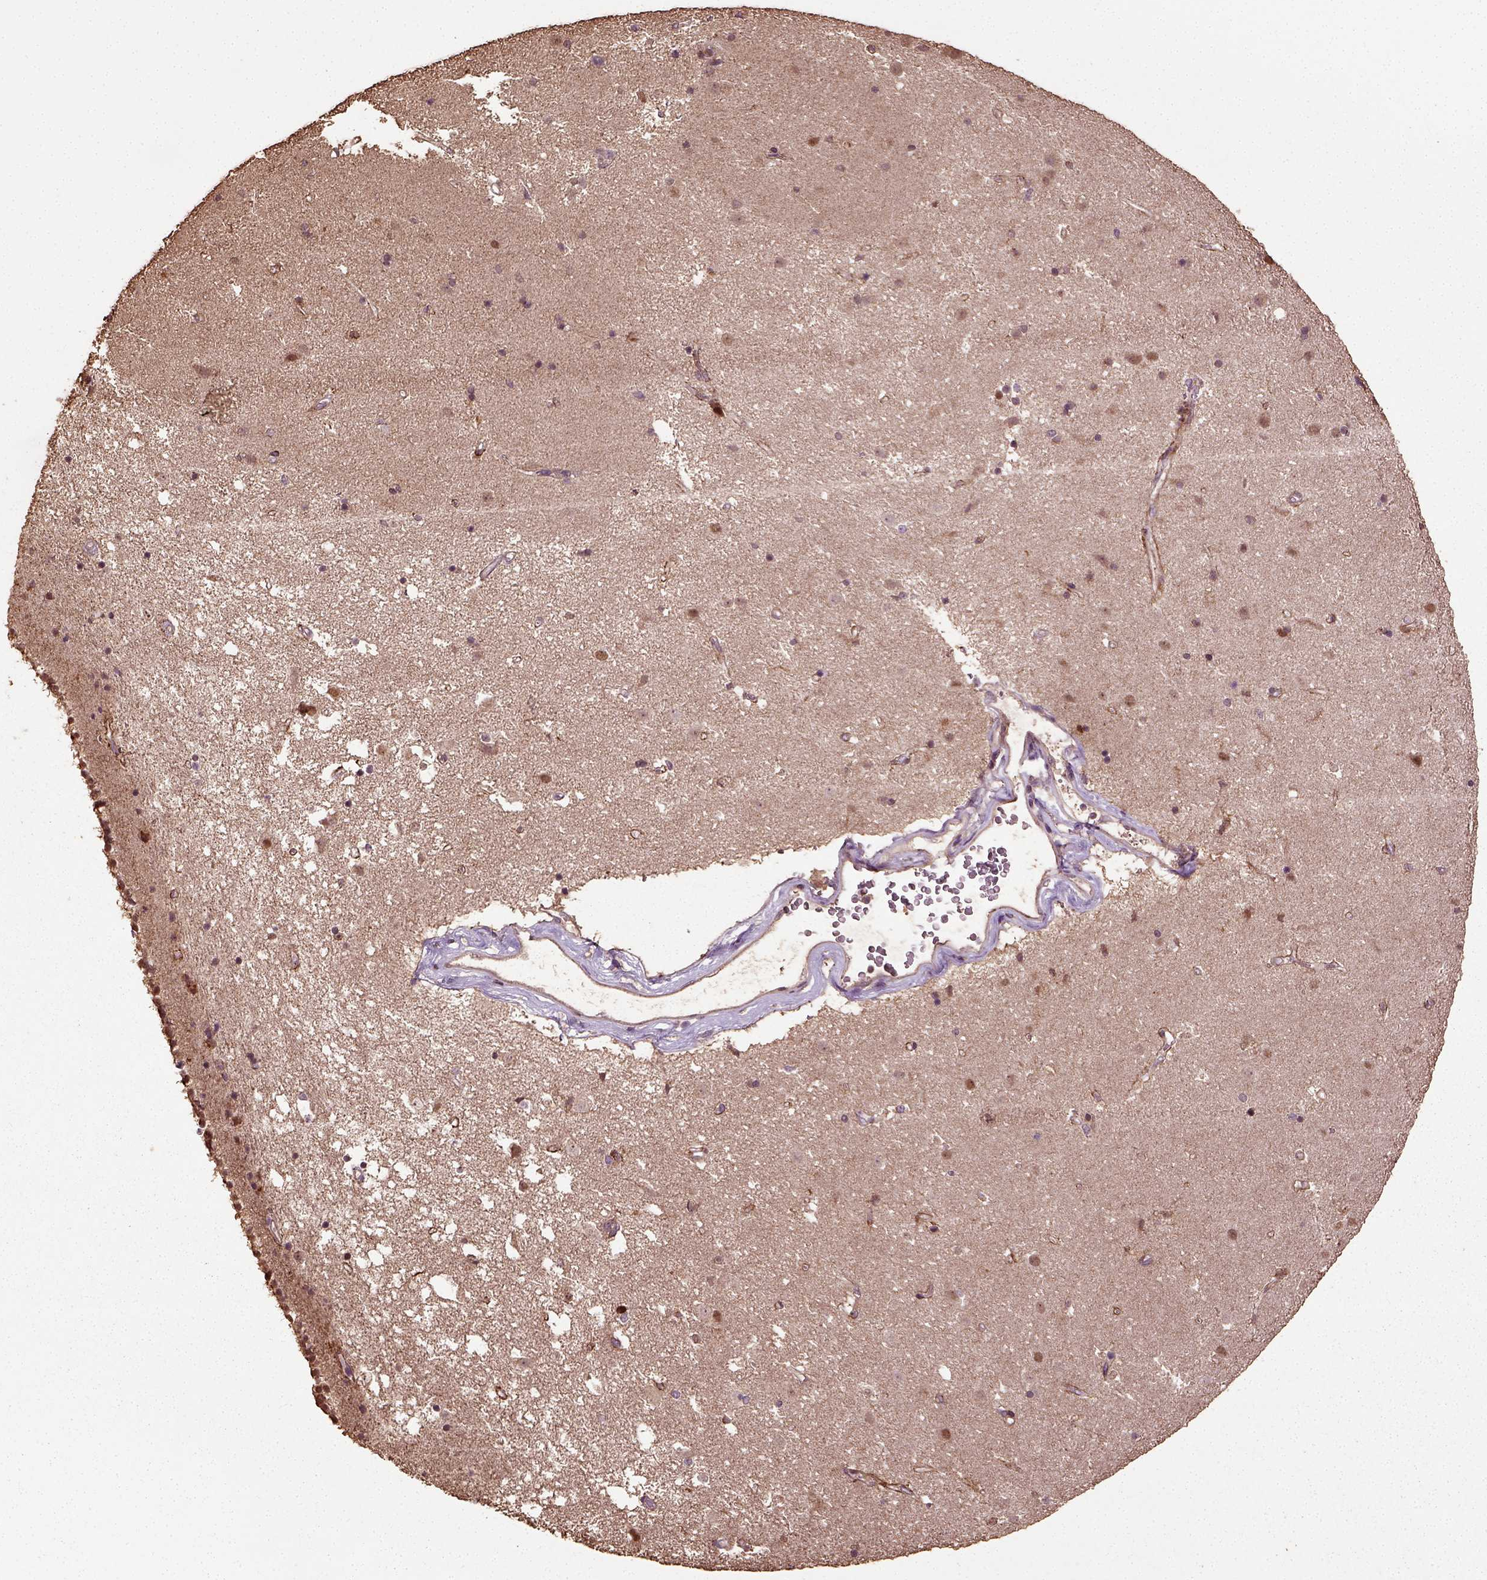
{"staining": {"intensity": "strong", "quantity": "<25%", "location": "nuclear"}, "tissue": "caudate", "cell_type": "Glial cells", "image_type": "normal", "snomed": [{"axis": "morphology", "description": "Normal tissue, NOS"}, {"axis": "topography", "description": "Lateral ventricle wall"}], "caption": "A medium amount of strong nuclear positivity is appreciated in about <25% of glial cells in benign caudate. Nuclei are stained in blue.", "gene": "ERV3", "patient": {"sex": "female", "age": 71}}